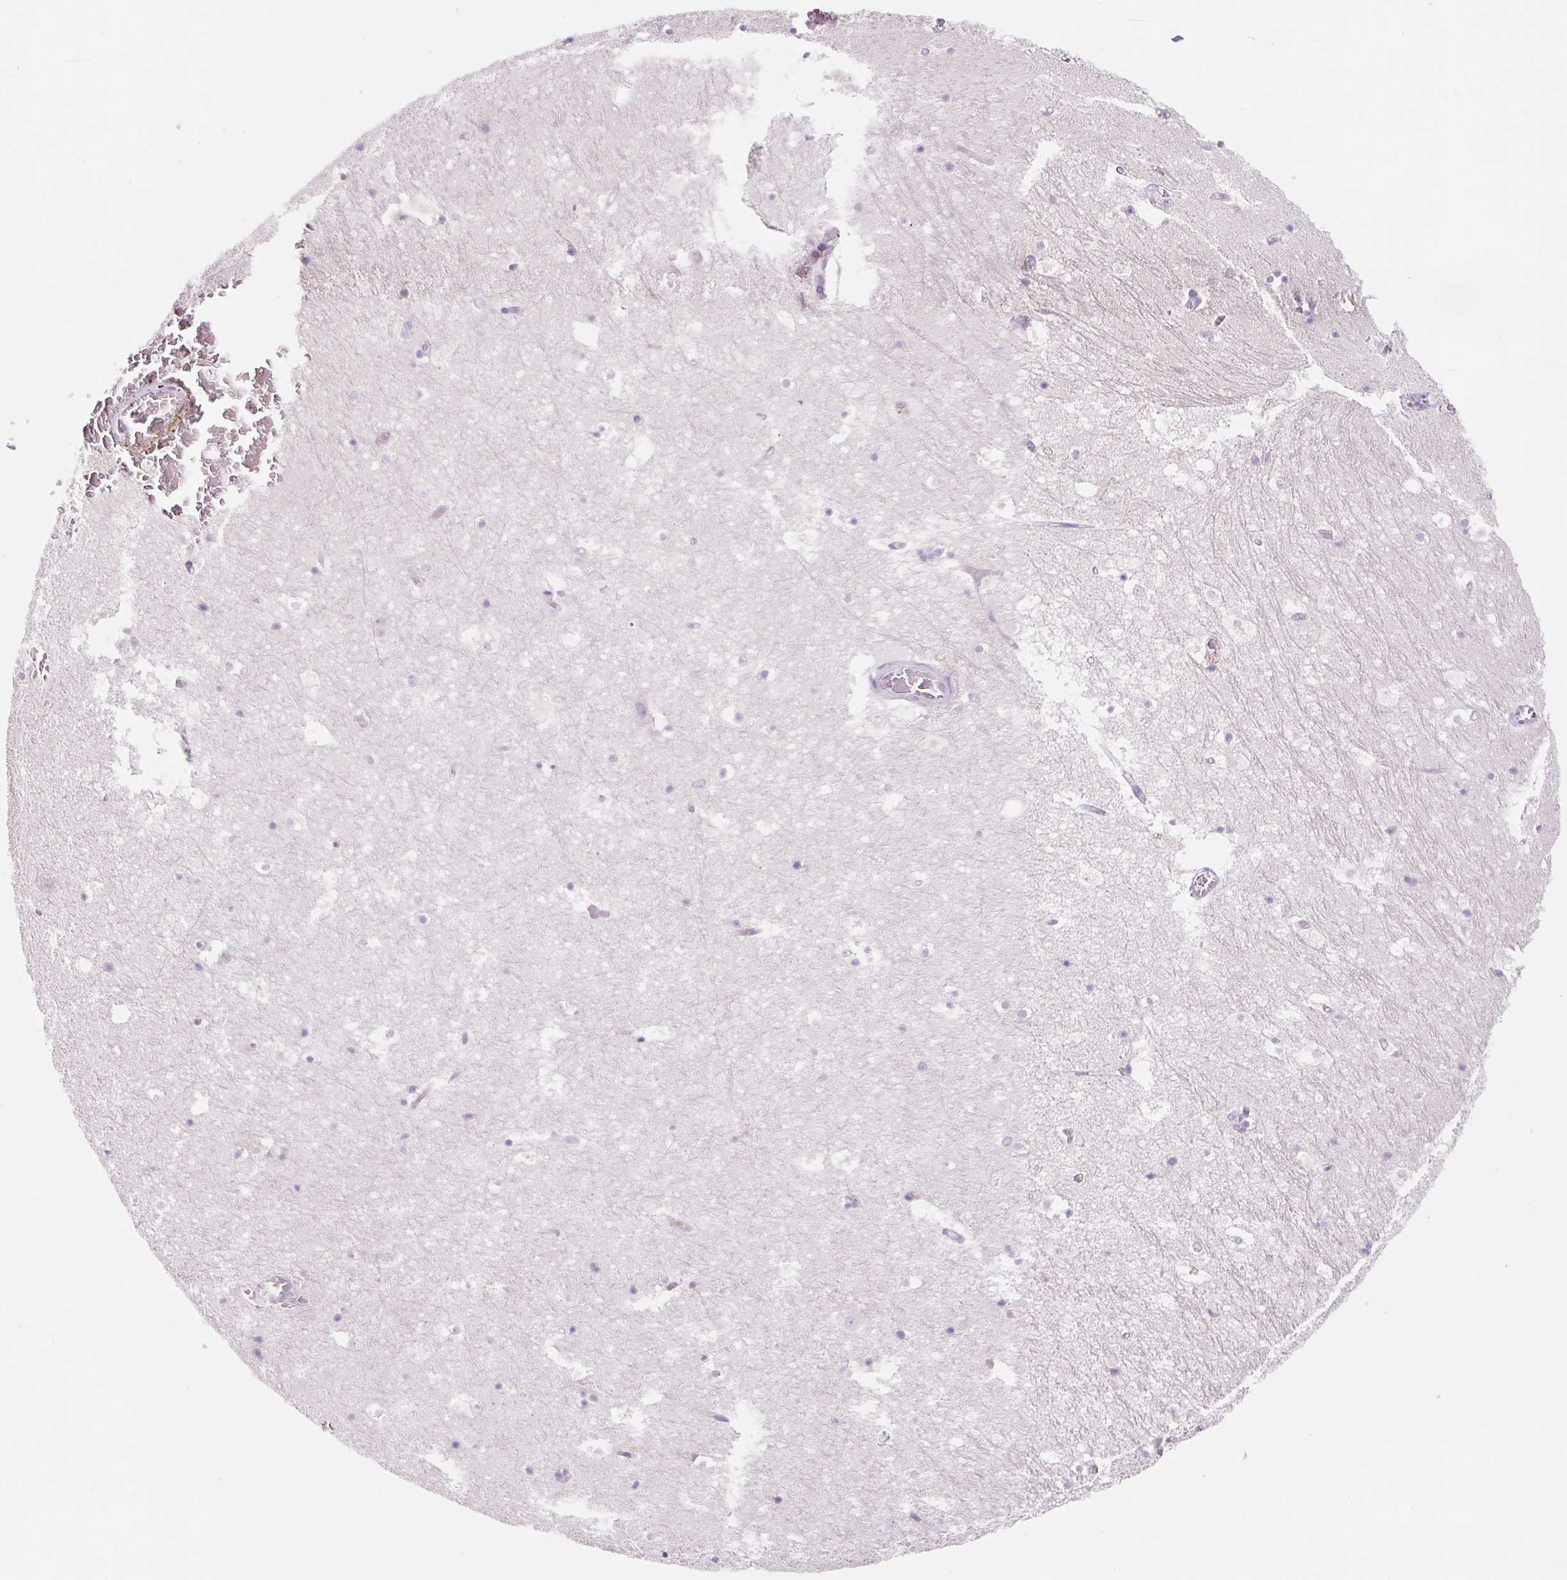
{"staining": {"intensity": "negative", "quantity": "none", "location": "none"}, "tissue": "hippocampus", "cell_type": "Glial cells", "image_type": "normal", "snomed": [{"axis": "morphology", "description": "Normal tissue, NOS"}, {"axis": "topography", "description": "Hippocampus"}], "caption": "Benign hippocampus was stained to show a protein in brown. There is no significant positivity in glial cells. (Immunohistochemistry, brightfield microscopy, high magnification).", "gene": "FOCAD", "patient": {"sex": "female", "age": 52}}